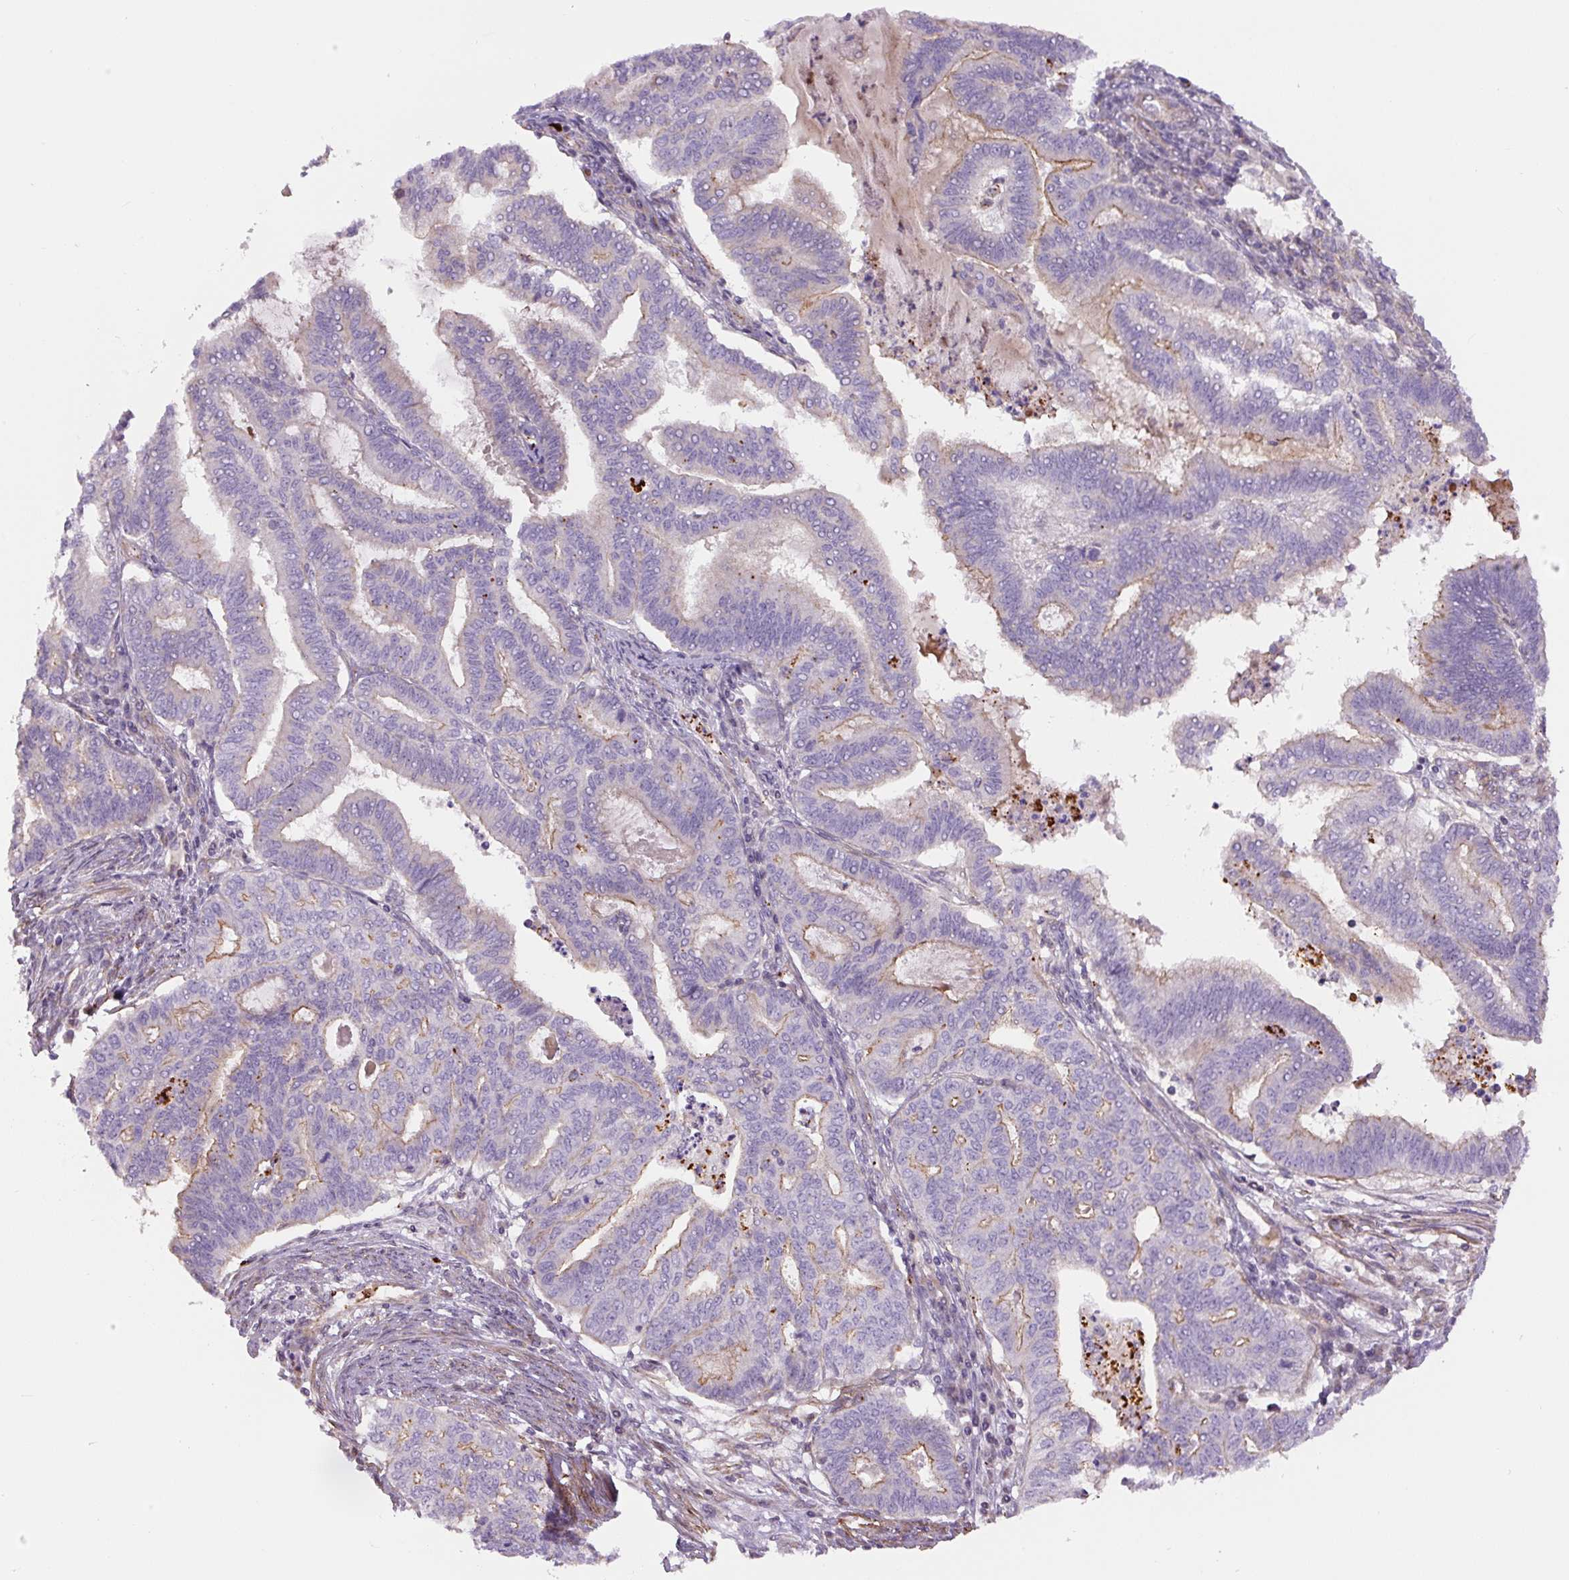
{"staining": {"intensity": "weak", "quantity": "<25%", "location": "cytoplasmic/membranous"}, "tissue": "endometrial cancer", "cell_type": "Tumor cells", "image_type": "cancer", "snomed": [{"axis": "morphology", "description": "Adenocarcinoma, NOS"}, {"axis": "topography", "description": "Endometrium"}], "caption": "IHC image of endometrial adenocarcinoma stained for a protein (brown), which exhibits no staining in tumor cells. (Stains: DAB (3,3'-diaminobenzidine) IHC with hematoxylin counter stain, Microscopy: brightfield microscopy at high magnification).", "gene": "CCNI2", "patient": {"sex": "female", "age": 79}}